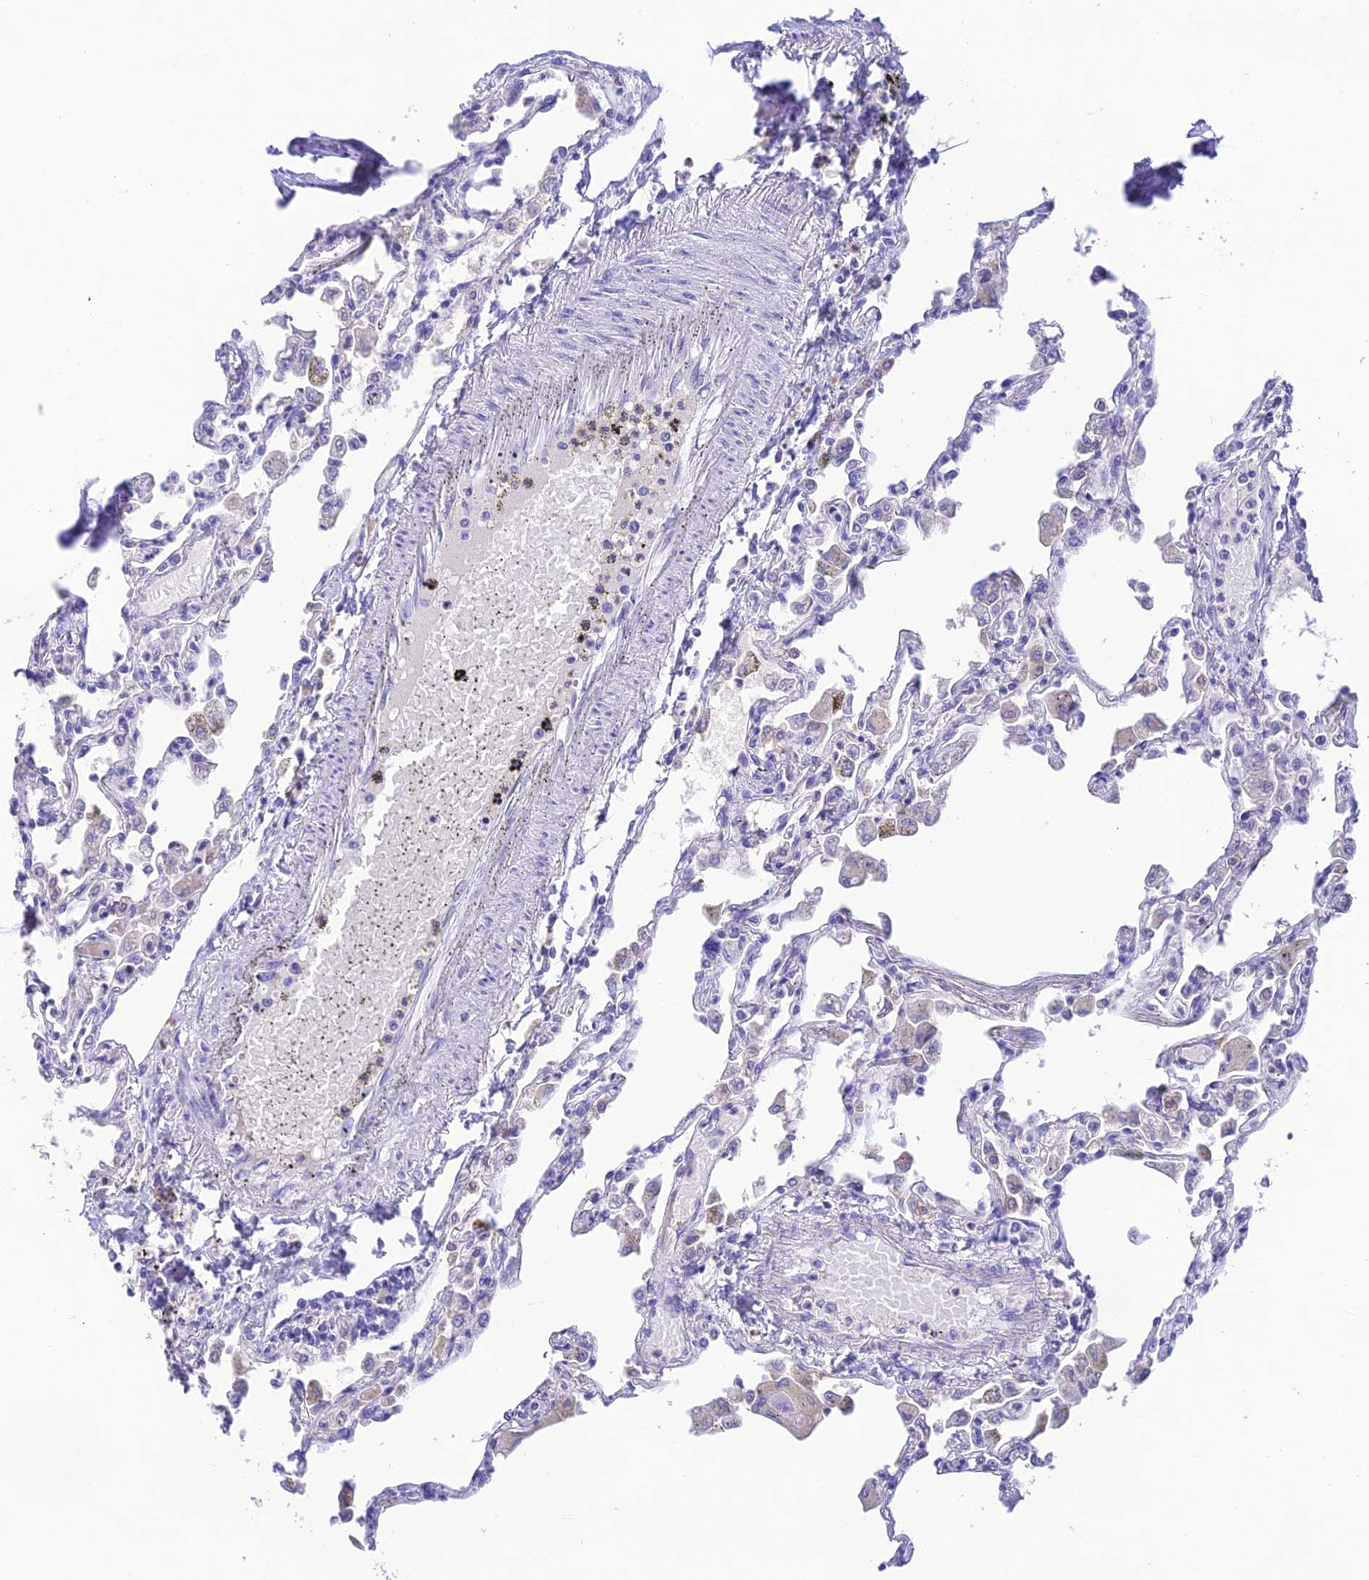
{"staining": {"intensity": "negative", "quantity": "none", "location": "none"}, "tissue": "lung", "cell_type": "Alveolar cells", "image_type": "normal", "snomed": [{"axis": "morphology", "description": "Normal tissue, NOS"}, {"axis": "topography", "description": "Bronchus"}, {"axis": "topography", "description": "Lung"}], "caption": "There is no significant expression in alveolar cells of lung. (DAB immunohistochemistry with hematoxylin counter stain).", "gene": "NLRP6", "patient": {"sex": "female", "age": 49}}